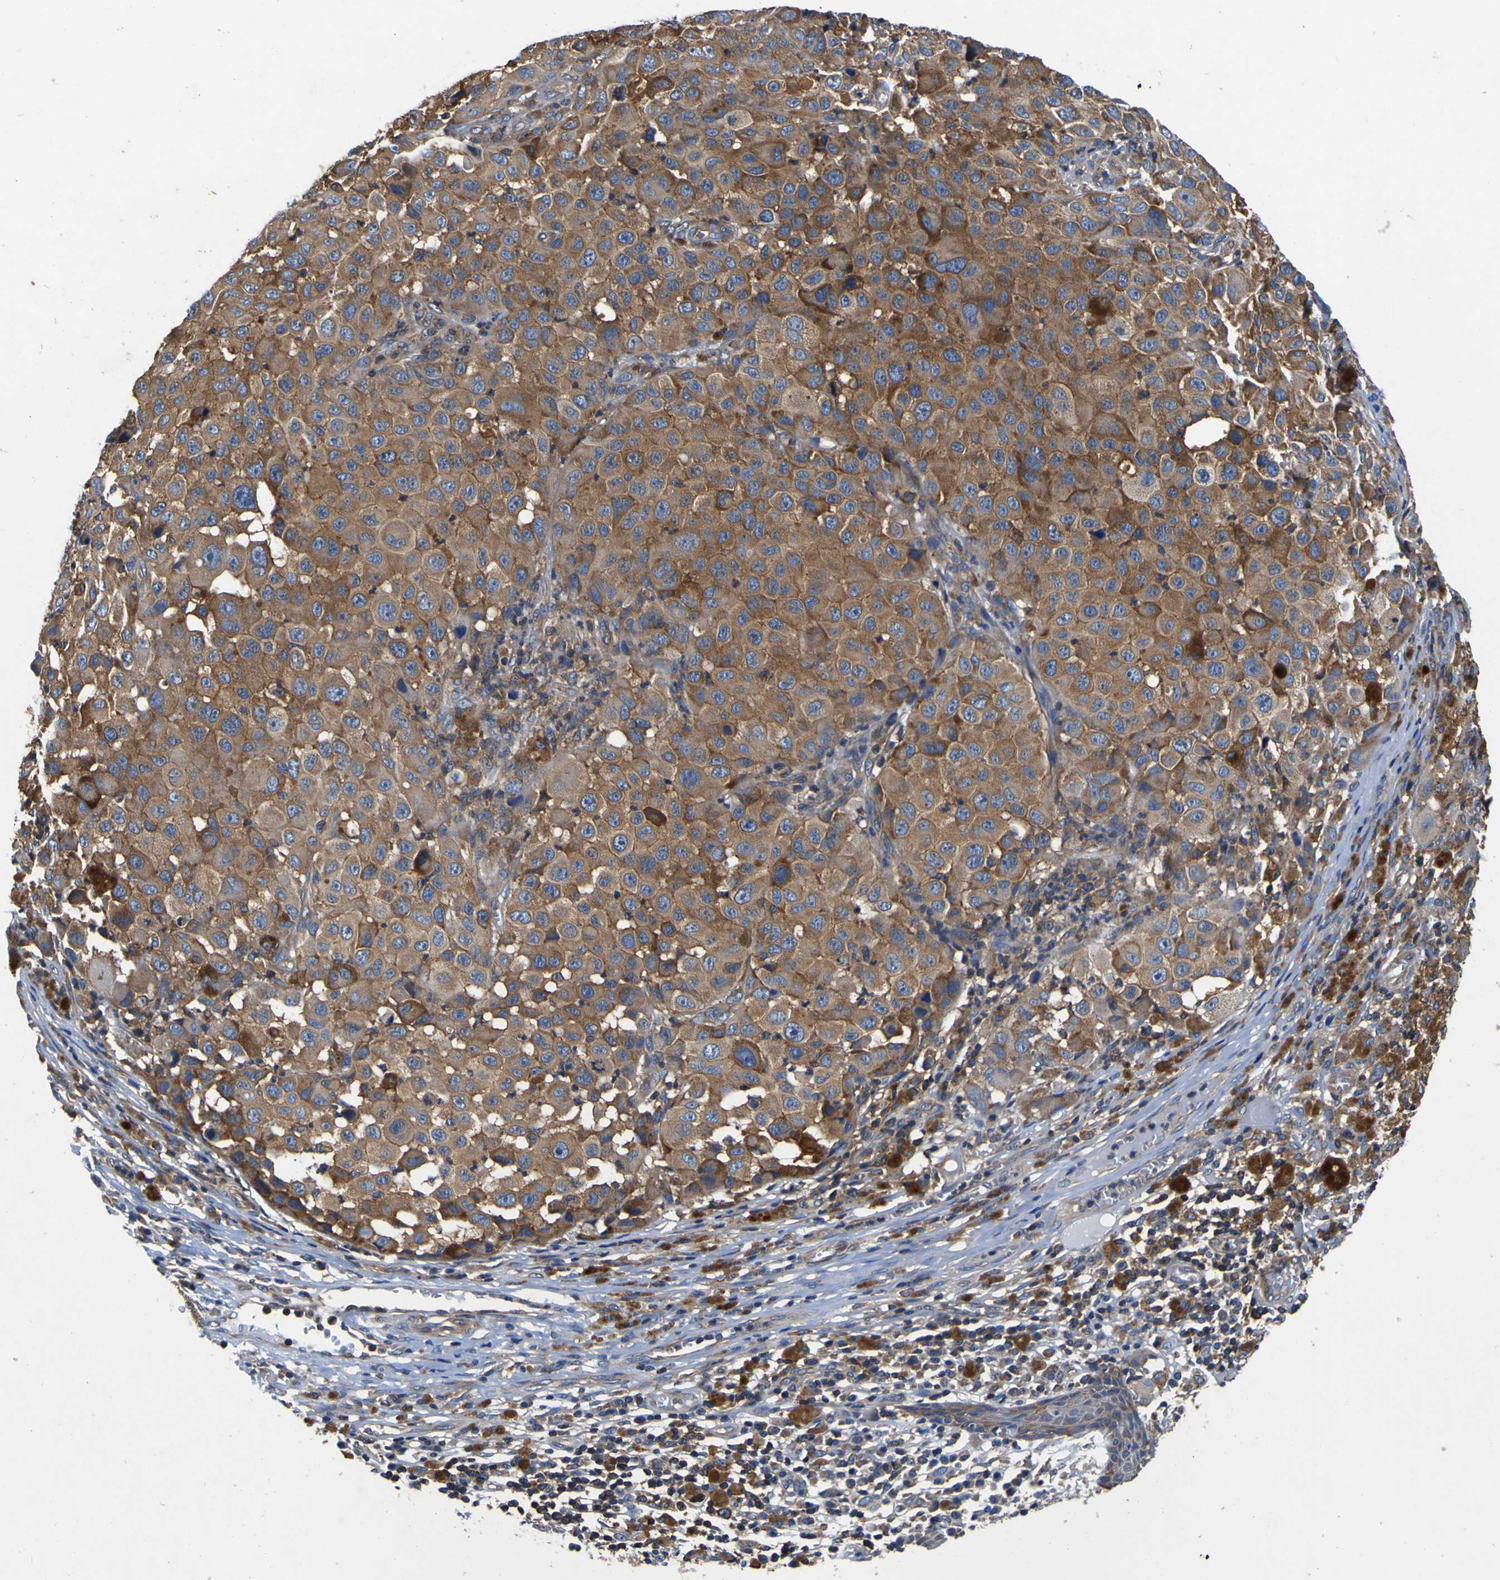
{"staining": {"intensity": "moderate", "quantity": ">75%", "location": "cytoplasmic/membranous"}, "tissue": "melanoma", "cell_type": "Tumor cells", "image_type": "cancer", "snomed": [{"axis": "morphology", "description": "Malignant melanoma, NOS"}, {"axis": "topography", "description": "Skin"}], "caption": "Immunohistochemical staining of human malignant melanoma shows medium levels of moderate cytoplasmic/membranous protein expression in about >75% of tumor cells.", "gene": "CNR2", "patient": {"sex": "male", "age": 96}}